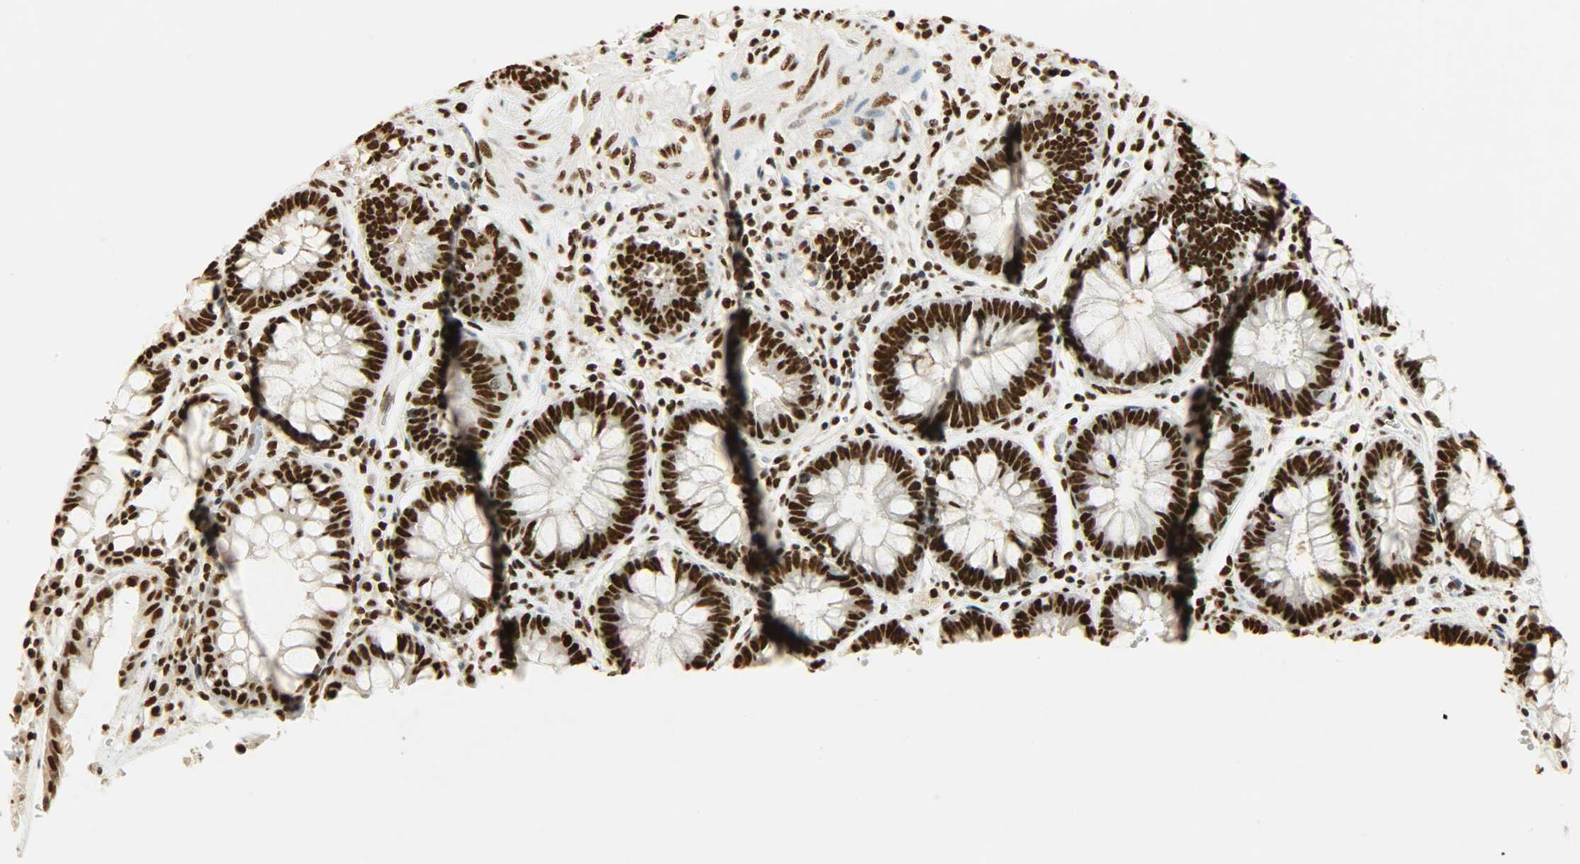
{"staining": {"intensity": "strong", "quantity": ">75%", "location": "nuclear"}, "tissue": "rectum", "cell_type": "Glandular cells", "image_type": "normal", "snomed": [{"axis": "morphology", "description": "Normal tissue, NOS"}, {"axis": "topography", "description": "Rectum"}], "caption": "Immunohistochemistry (IHC) (DAB) staining of normal rectum shows strong nuclear protein expression in about >75% of glandular cells.", "gene": "KHDRBS1", "patient": {"sex": "female", "age": 46}}